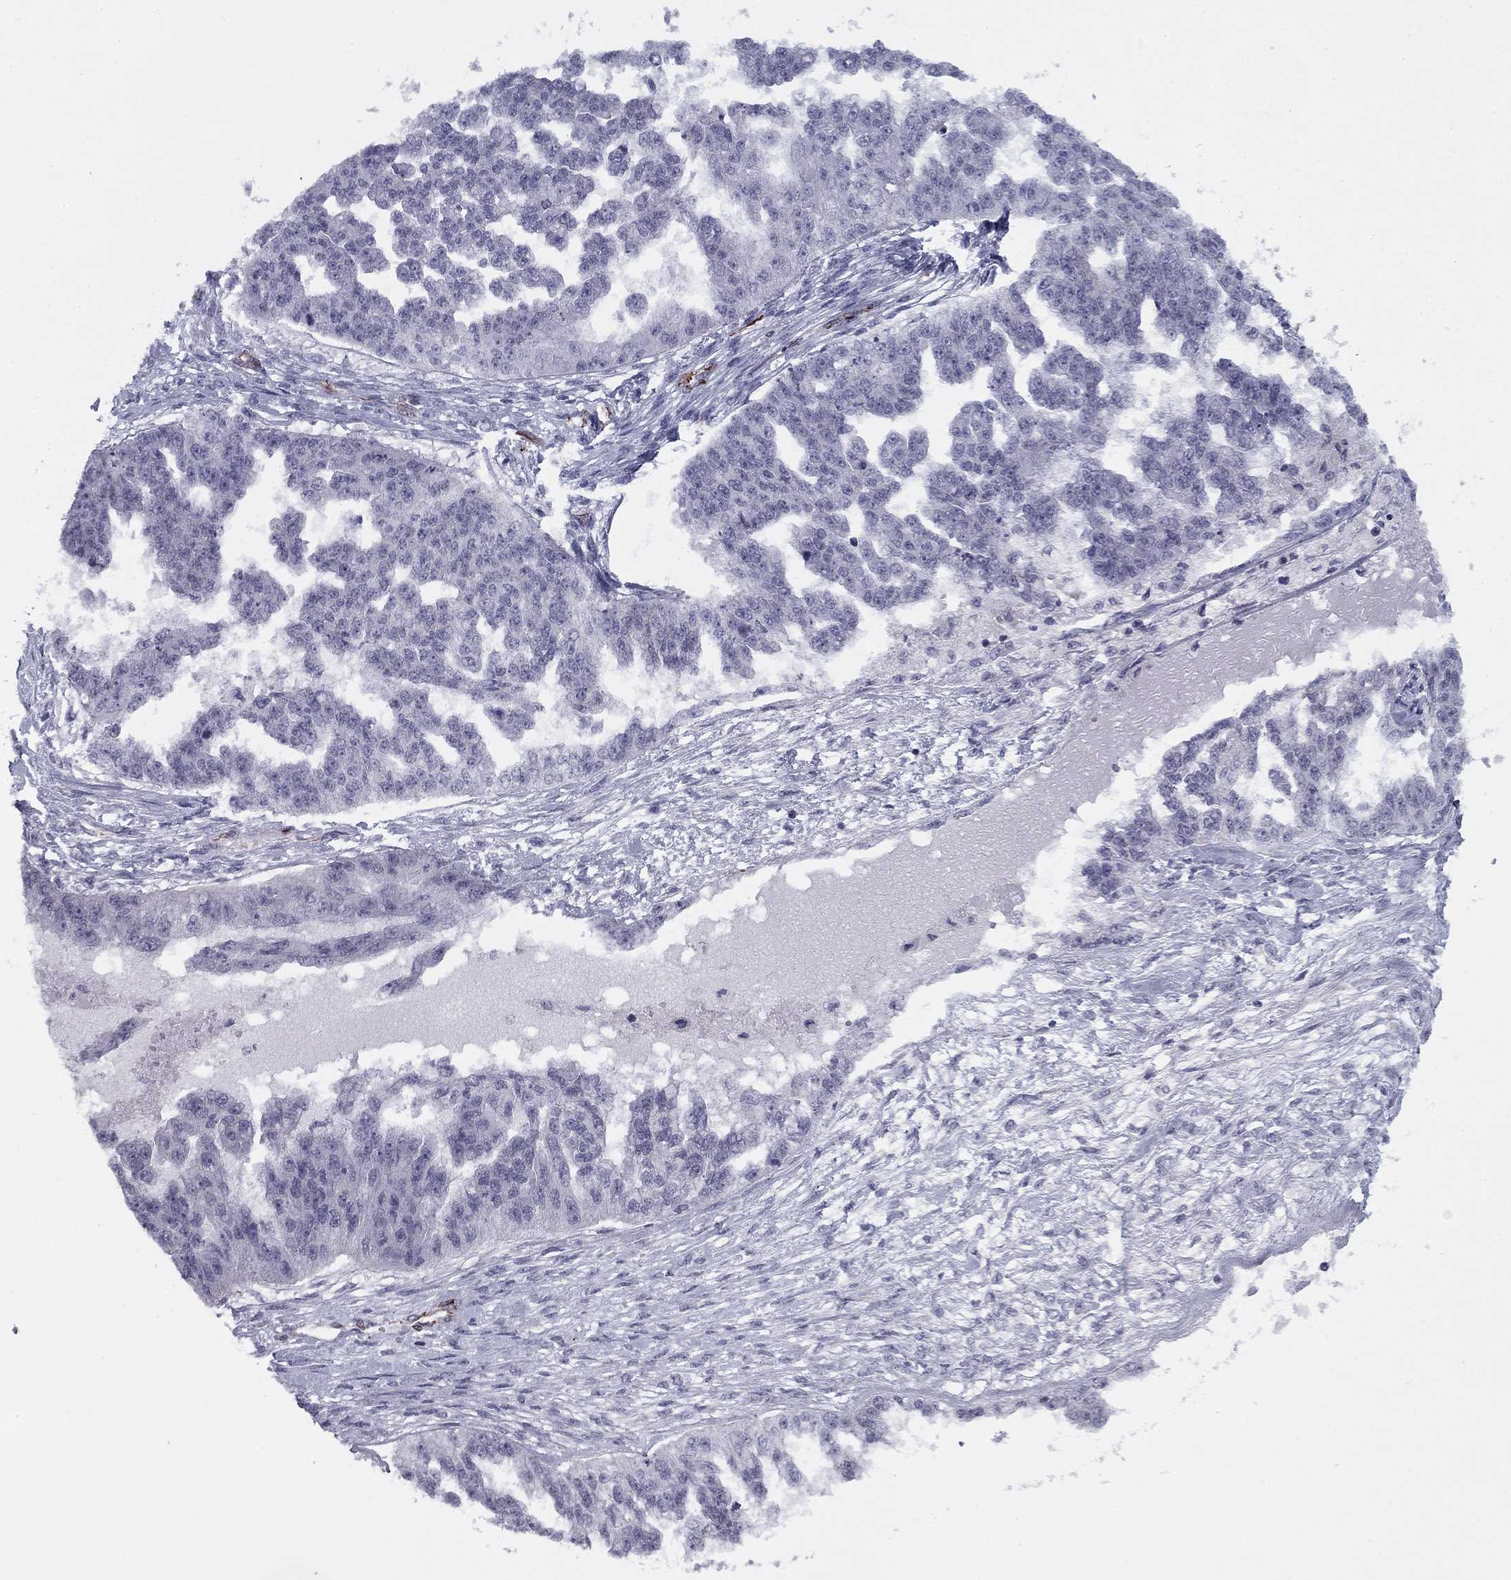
{"staining": {"intensity": "negative", "quantity": "none", "location": "none"}, "tissue": "ovarian cancer", "cell_type": "Tumor cells", "image_type": "cancer", "snomed": [{"axis": "morphology", "description": "Cystadenocarcinoma, serous, NOS"}, {"axis": "topography", "description": "Ovary"}], "caption": "Protein analysis of ovarian serous cystadenocarcinoma displays no significant positivity in tumor cells. (IHC, brightfield microscopy, high magnification).", "gene": "ANKS4B", "patient": {"sex": "female", "age": 58}}